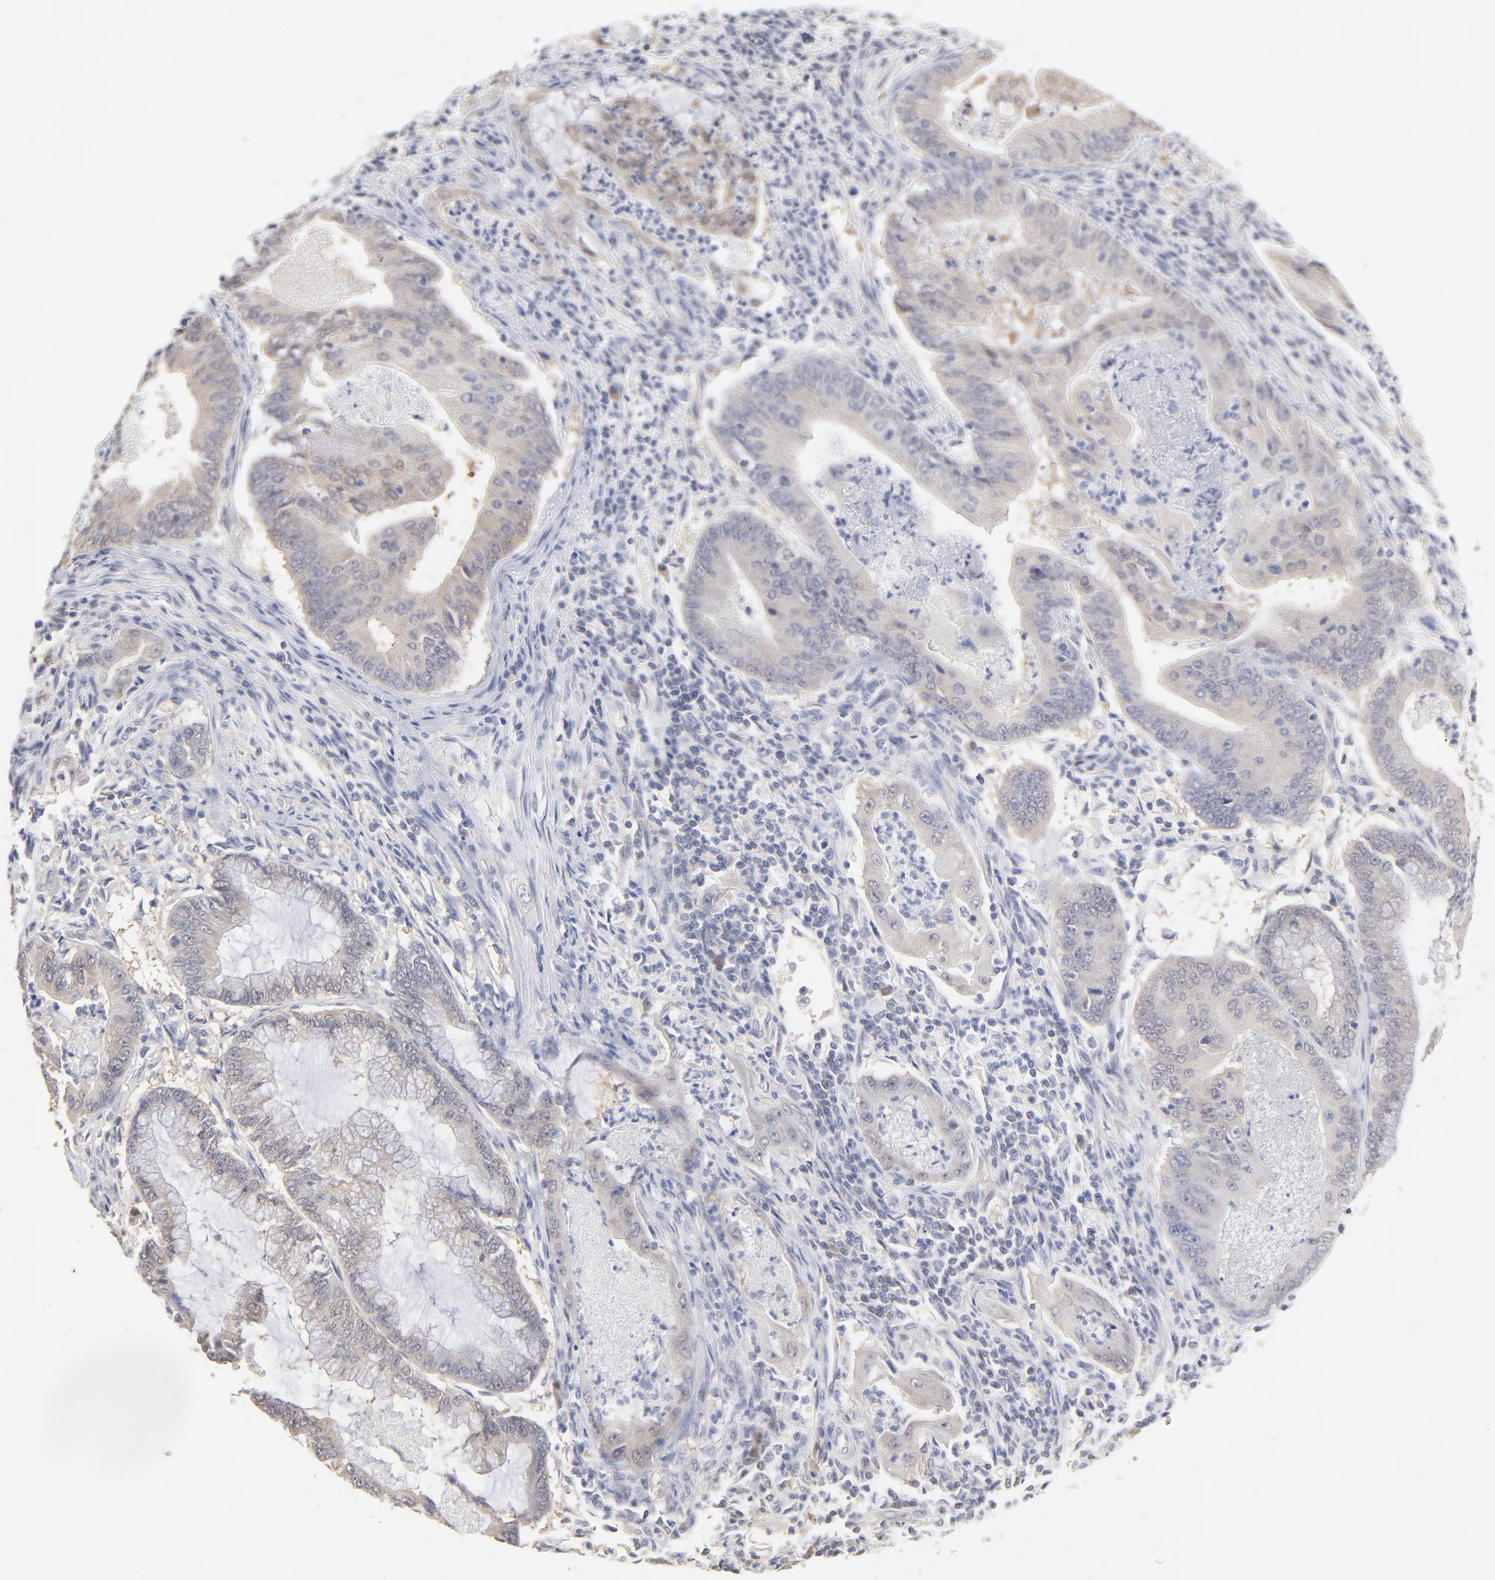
{"staining": {"intensity": "weak", "quantity": "25%-75%", "location": "cytoplasmic/membranous"}, "tissue": "endometrial cancer", "cell_type": "Tumor cells", "image_type": "cancer", "snomed": [{"axis": "morphology", "description": "Adenocarcinoma, NOS"}, {"axis": "topography", "description": "Endometrium"}], "caption": "Immunohistochemical staining of endometrial cancer demonstrates low levels of weak cytoplasmic/membranous positivity in about 25%-75% of tumor cells.", "gene": "MIF", "patient": {"sex": "female", "age": 63}}